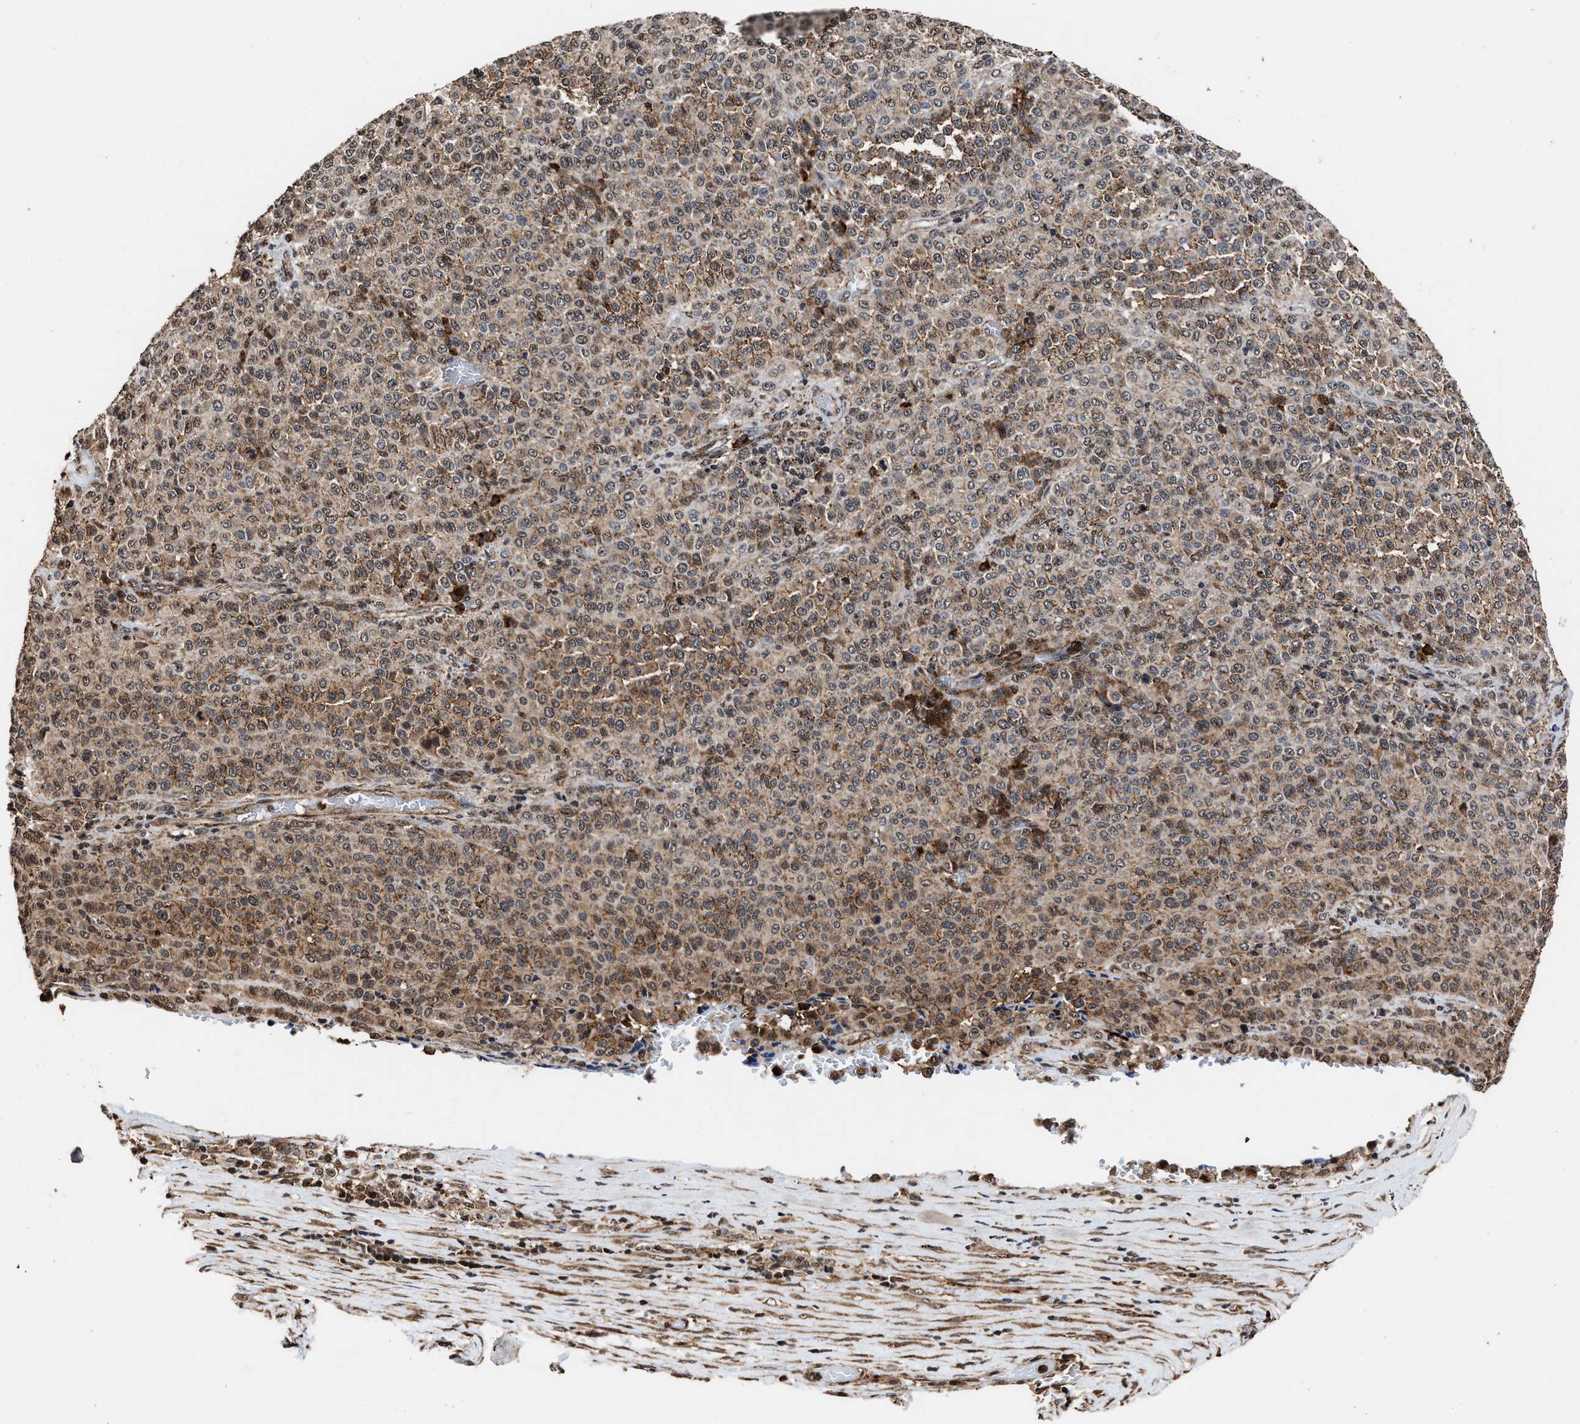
{"staining": {"intensity": "moderate", "quantity": "25%-75%", "location": "cytoplasmic/membranous,nuclear"}, "tissue": "melanoma", "cell_type": "Tumor cells", "image_type": "cancer", "snomed": [{"axis": "morphology", "description": "Malignant melanoma, Metastatic site"}, {"axis": "topography", "description": "Pancreas"}], "caption": "Melanoma stained with immunohistochemistry reveals moderate cytoplasmic/membranous and nuclear positivity in approximately 25%-75% of tumor cells.", "gene": "SEPTIN2", "patient": {"sex": "female", "age": 30}}